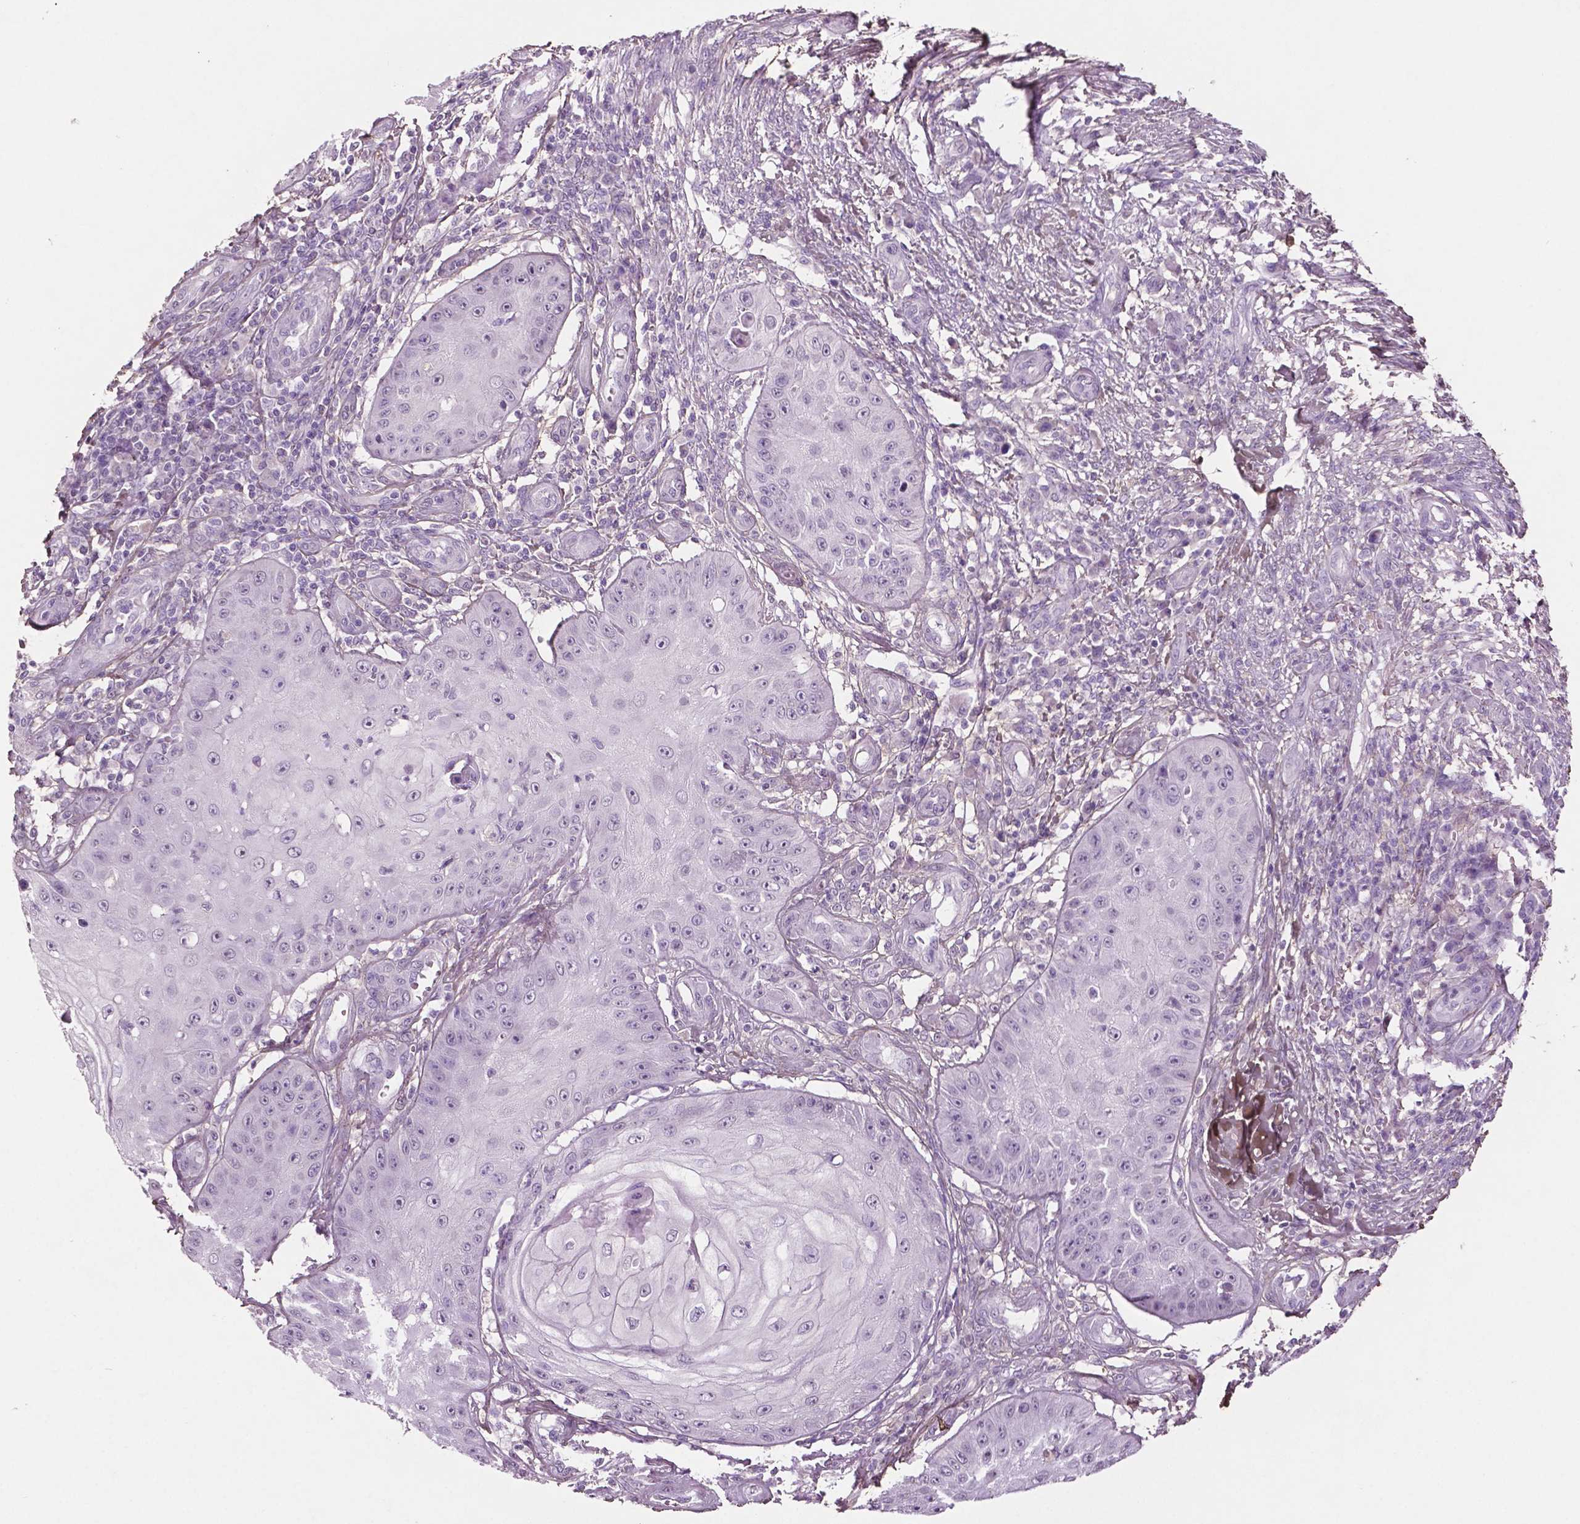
{"staining": {"intensity": "negative", "quantity": "none", "location": "none"}, "tissue": "skin cancer", "cell_type": "Tumor cells", "image_type": "cancer", "snomed": [{"axis": "morphology", "description": "Squamous cell carcinoma, NOS"}, {"axis": "topography", "description": "Skin"}], "caption": "IHC micrograph of human skin cancer (squamous cell carcinoma) stained for a protein (brown), which exhibits no positivity in tumor cells.", "gene": "DLG2", "patient": {"sex": "male", "age": 70}}